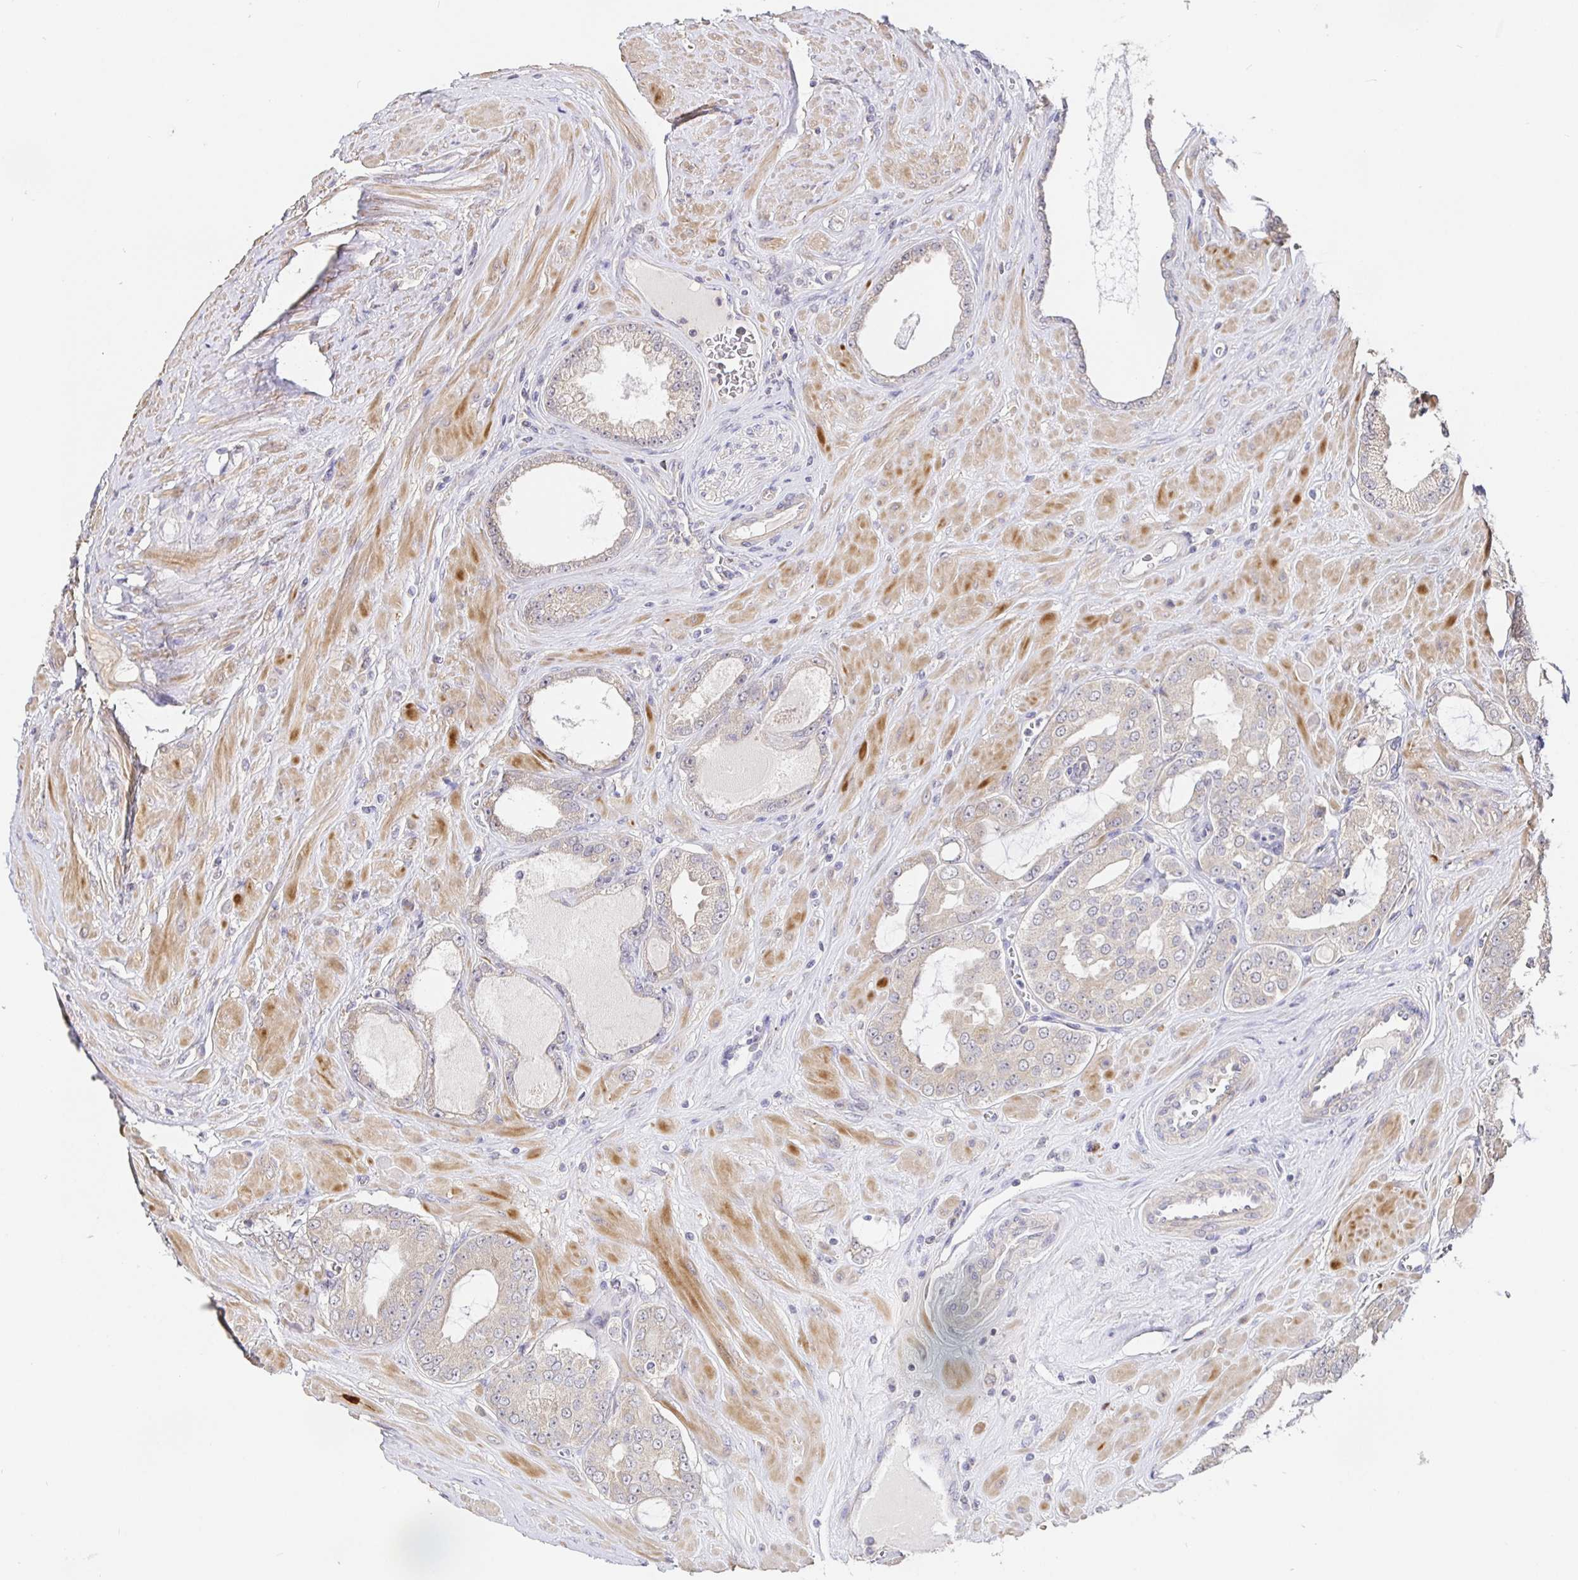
{"staining": {"intensity": "weak", "quantity": "<25%", "location": "cytoplasmic/membranous"}, "tissue": "prostate cancer", "cell_type": "Tumor cells", "image_type": "cancer", "snomed": [{"axis": "morphology", "description": "Adenocarcinoma, High grade"}, {"axis": "topography", "description": "Prostate"}], "caption": "Tumor cells are negative for protein expression in human prostate cancer.", "gene": "ZDHHC11", "patient": {"sex": "male", "age": 66}}